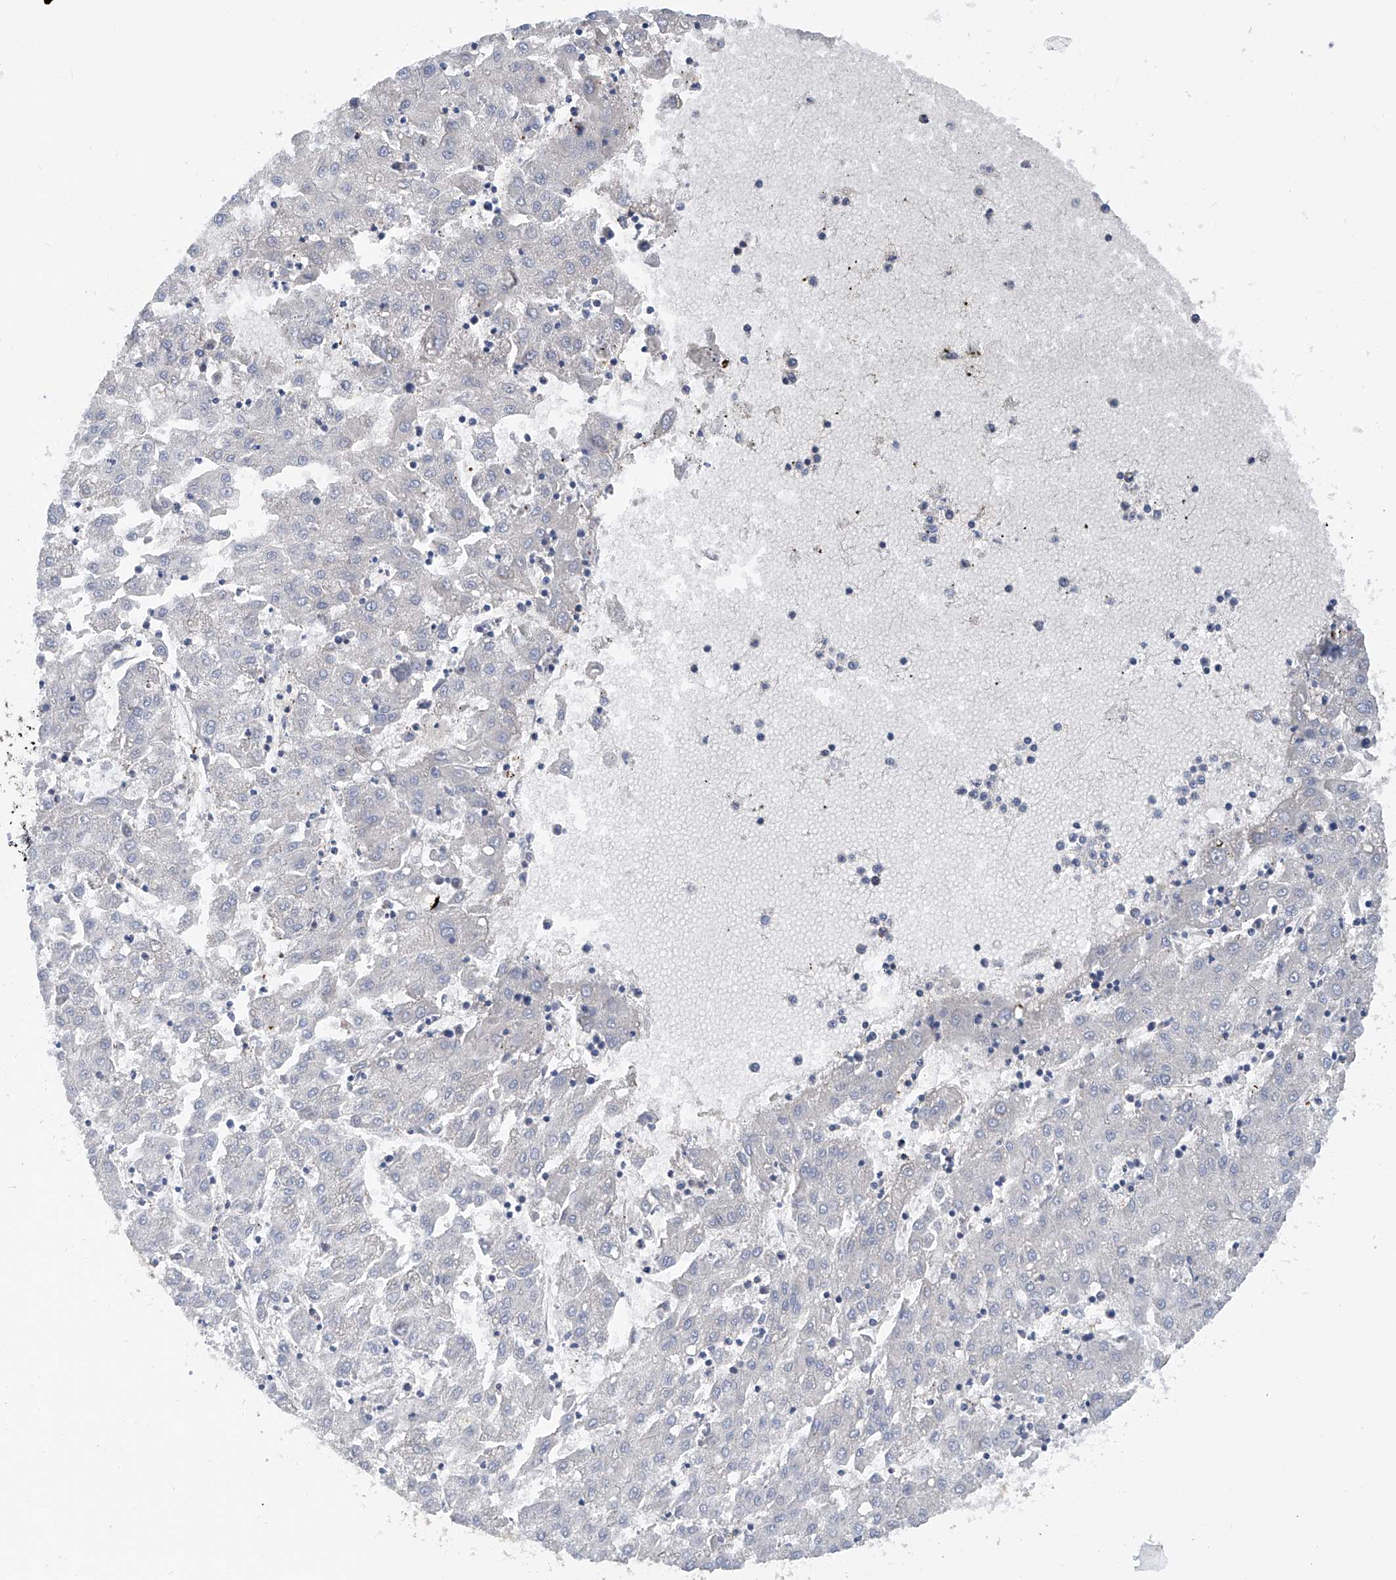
{"staining": {"intensity": "negative", "quantity": "none", "location": "none"}, "tissue": "liver cancer", "cell_type": "Tumor cells", "image_type": "cancer", "snomed": [{"axis": "morphology", "description": "Carcinoma, Hepatocellular, NOS"}, {"axis": "topography", "description": "Liver"}], "caption": "High power microscopy histopathology image of an immunohistochemistry image of liver hepatocellular carcinoma, revealing no significant expression in tumor cells.", "gene": "ZNF484", "patient": {"sex": "male", "age": 72}}